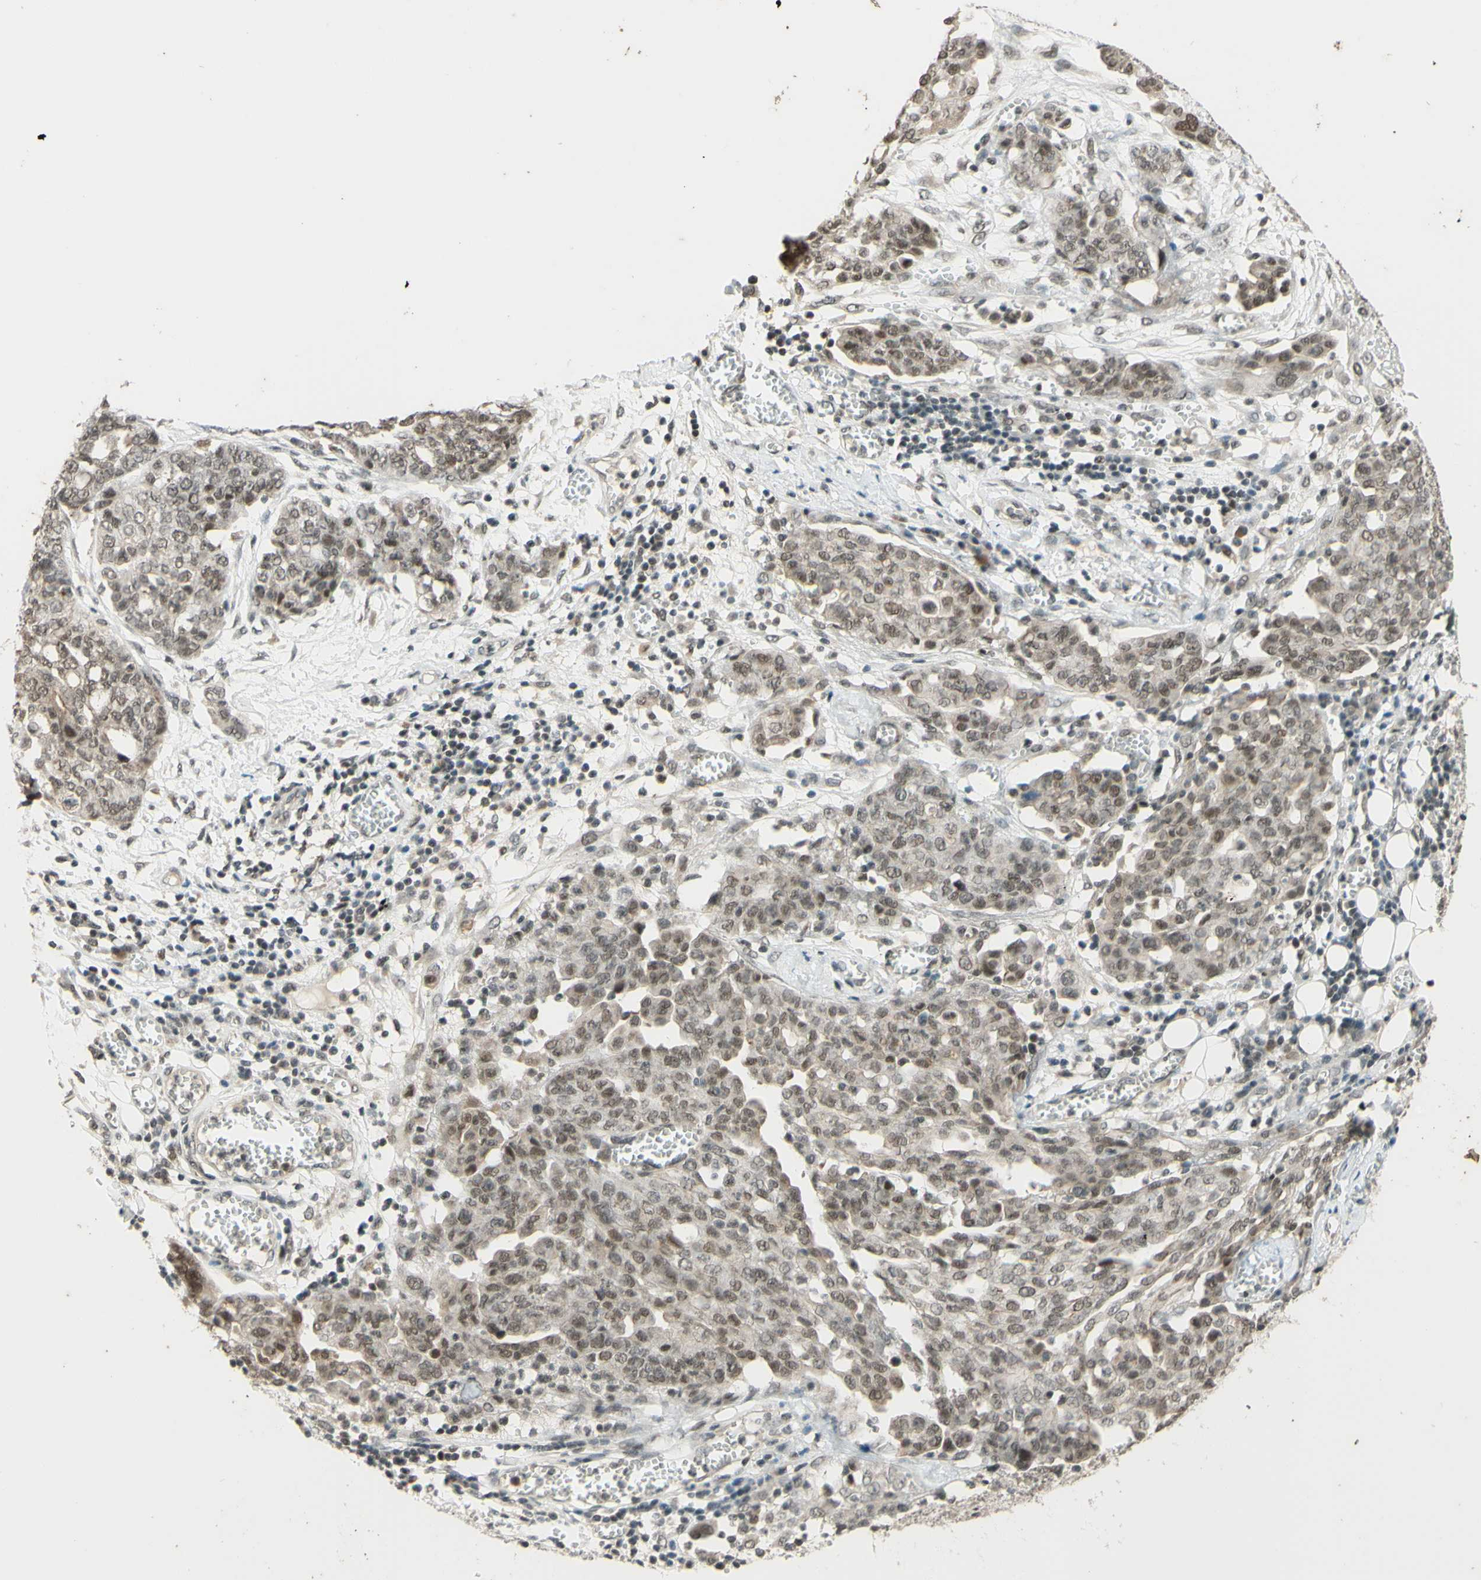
{"staining": {"intensity": "weak", "quantity": ">75%", "location": "nuclear"}, "tissue": "ovarian cancer", "cell_type": "Tumor cells", "image_type": "cancer", "snomed": [{"axis": "morphology", "description": "Cystadenocarcinoma, serous, NOS"}, {"axis": "topography", "description": "Soft tissue"}, {"axis": "topography", "description": "Ovary"}], "caption": "Protein expression analysis of serous cystadenocarcinoma (ovarian) demonstrates weak nuclear staining in approximately >75% of tumor cells.", "gene": "SMARCB1", "patient": {"sex": "female", "age": 57}}